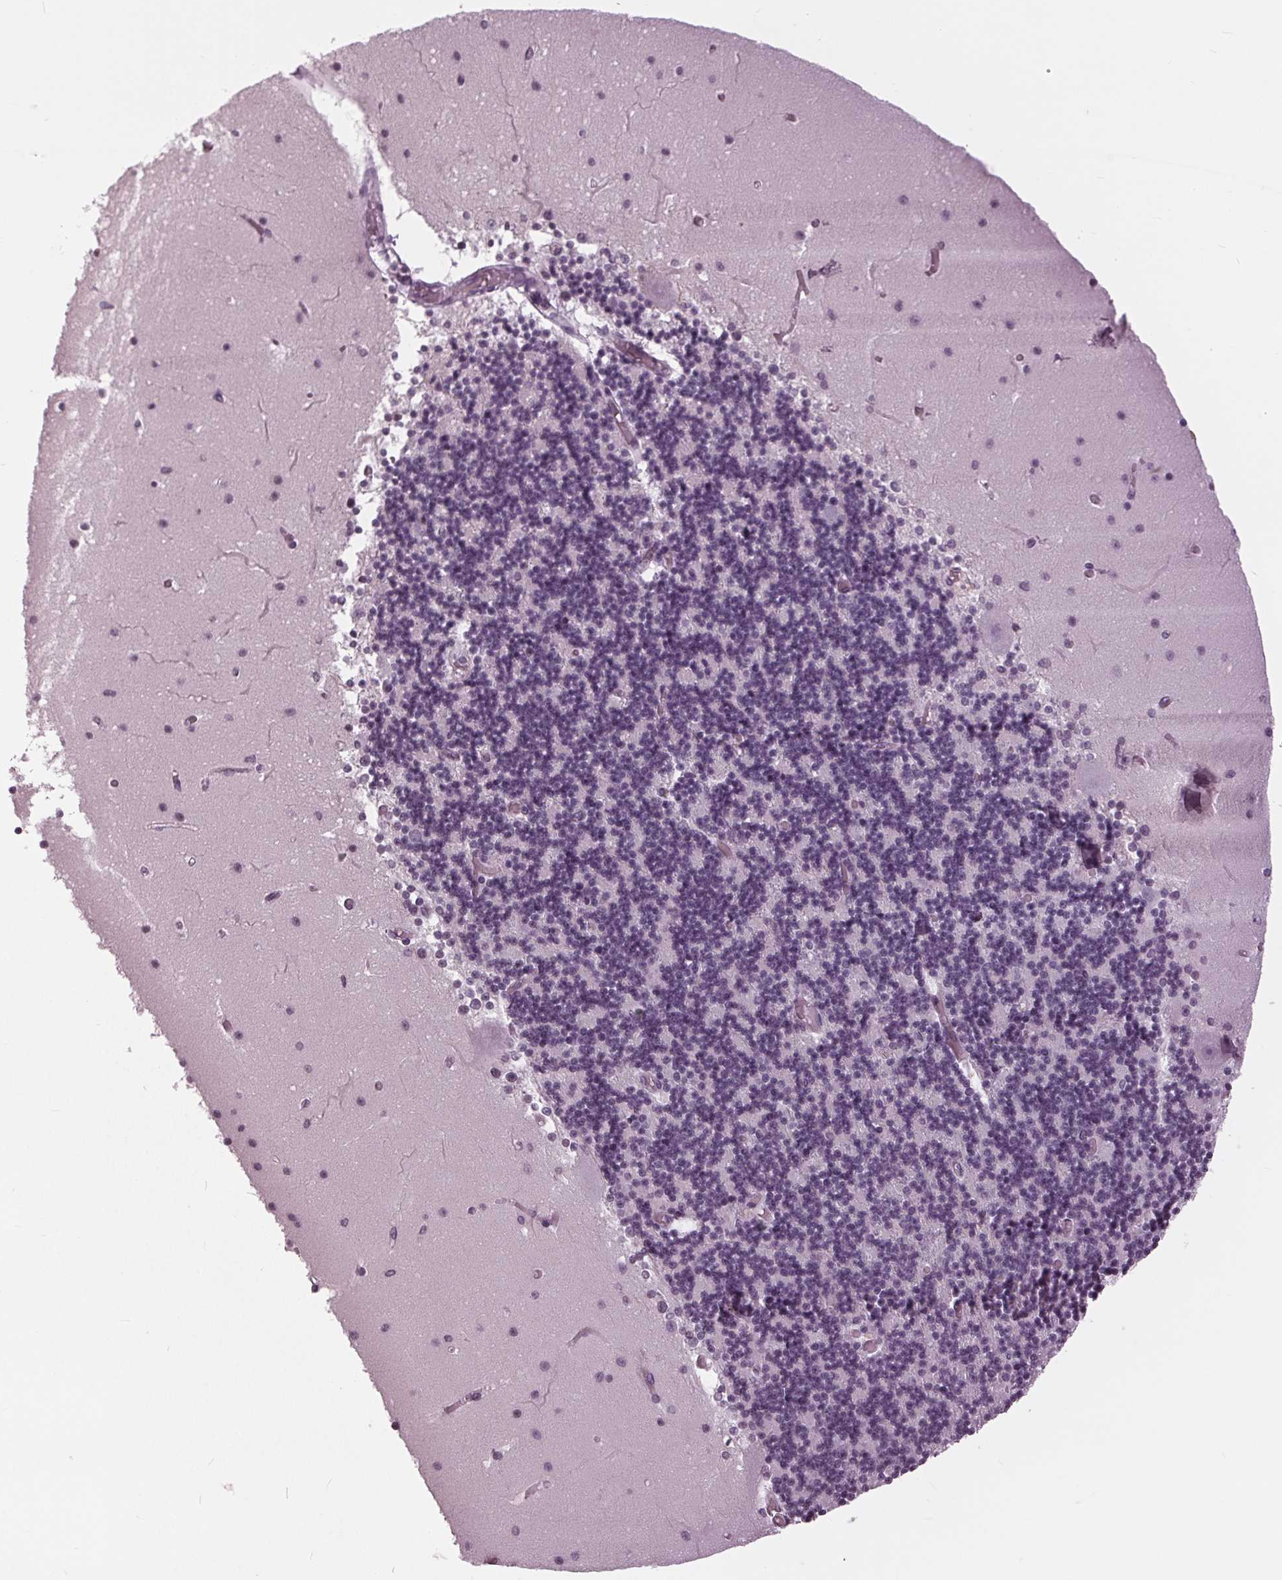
{"staining": {"intensity": "negative", "quantity": "none", "location": "none"}, "tissue": "cerebellum", "cell_type": "Cells in granular layer", "image_type": "normal", "snomed": [{"axis": "morphology", "description": "Normal tissue, NOS"}, {"axis": "topography", "description": "Cerebellum"}], "caption": "DAB immunohistochemical staining of benign cerebellum shows no significant positivity in cells in granular layer. The staining is performed using DAB brown chromogen with nuclei counter-stained in using hematoxylin.", "gene": "SLC9A4", "patient": {"sex": "female", "age": 28}}